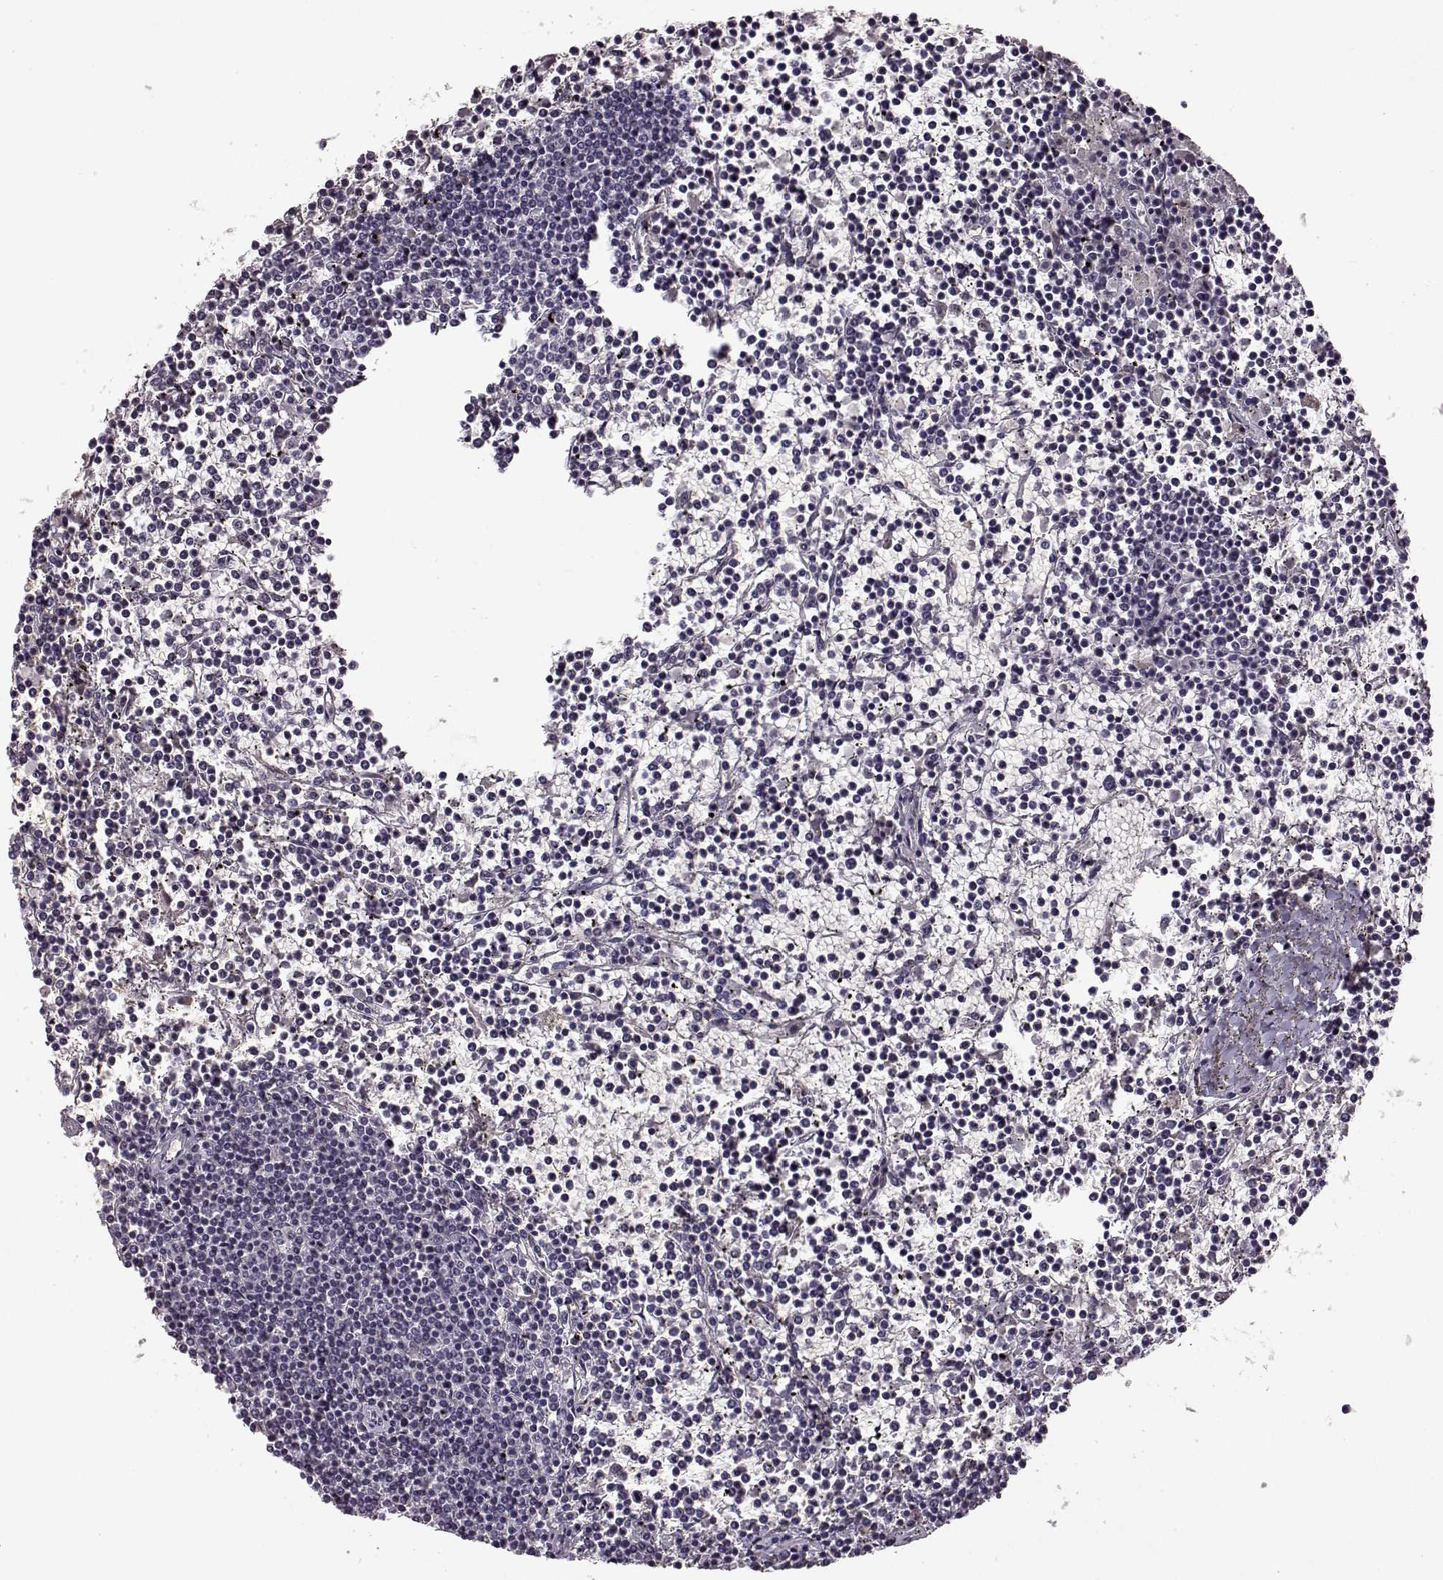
{"staining": {"intensity": "negative", "quantity": "none", "location": "none"}, "tissue": "lymphoma", "cell_type": "Tumor cells", "image_type": "cancer", "snomed": [{"axis": "morphology", "description": "Malignant lymphoma, non-Hodgkin's type, Low grade"}, {"axis": "topography", "description": "Spleen"}], "caption": "DAB immunohistochemical staining of malignant lymphoma, non-Hodgkin's type (low-grade) shows no significant expression in tumor cells.", "gene": "CNGA3", "patient": {"sex": "female", "age": 19}}